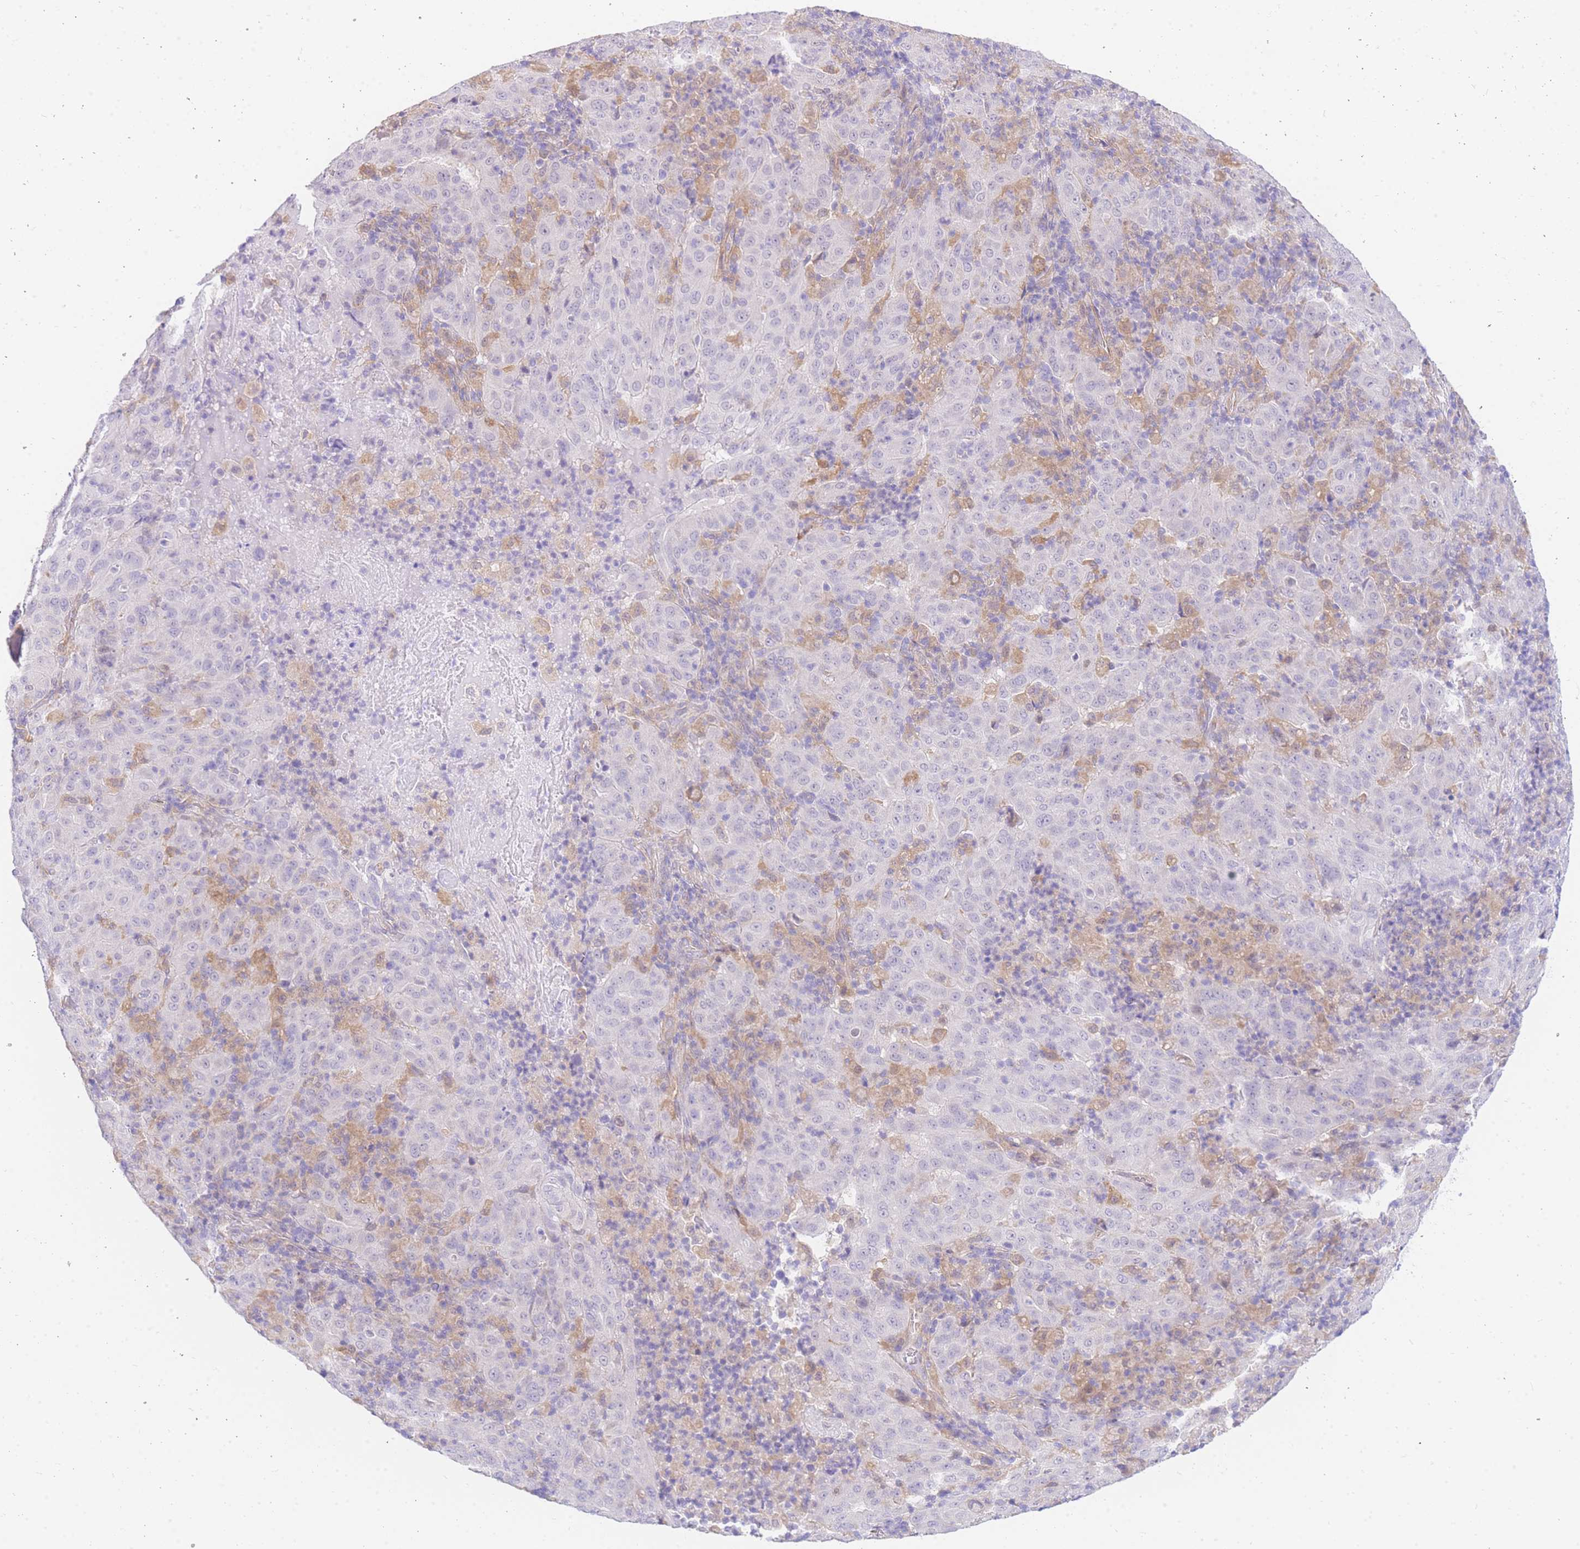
{"staining": {"intensity": "negative", "quantity": "none", "location": "none"}, "tissue": "pancreatic cancer", "cell_type": "Tumor cells", "image_type": "cancer", "snomed": [{"axis": "morphology", "description": "Adenocarcinoma, NOS"}, {"axis": "topography", "description": "Pancreas"}], "caption": "Micrograph shows no protein positivity in tumor cells of pancreatic adenocarcinoma tissue.", "gene": "SRSF12", "patient": {"sex": "male", "age": 63}}